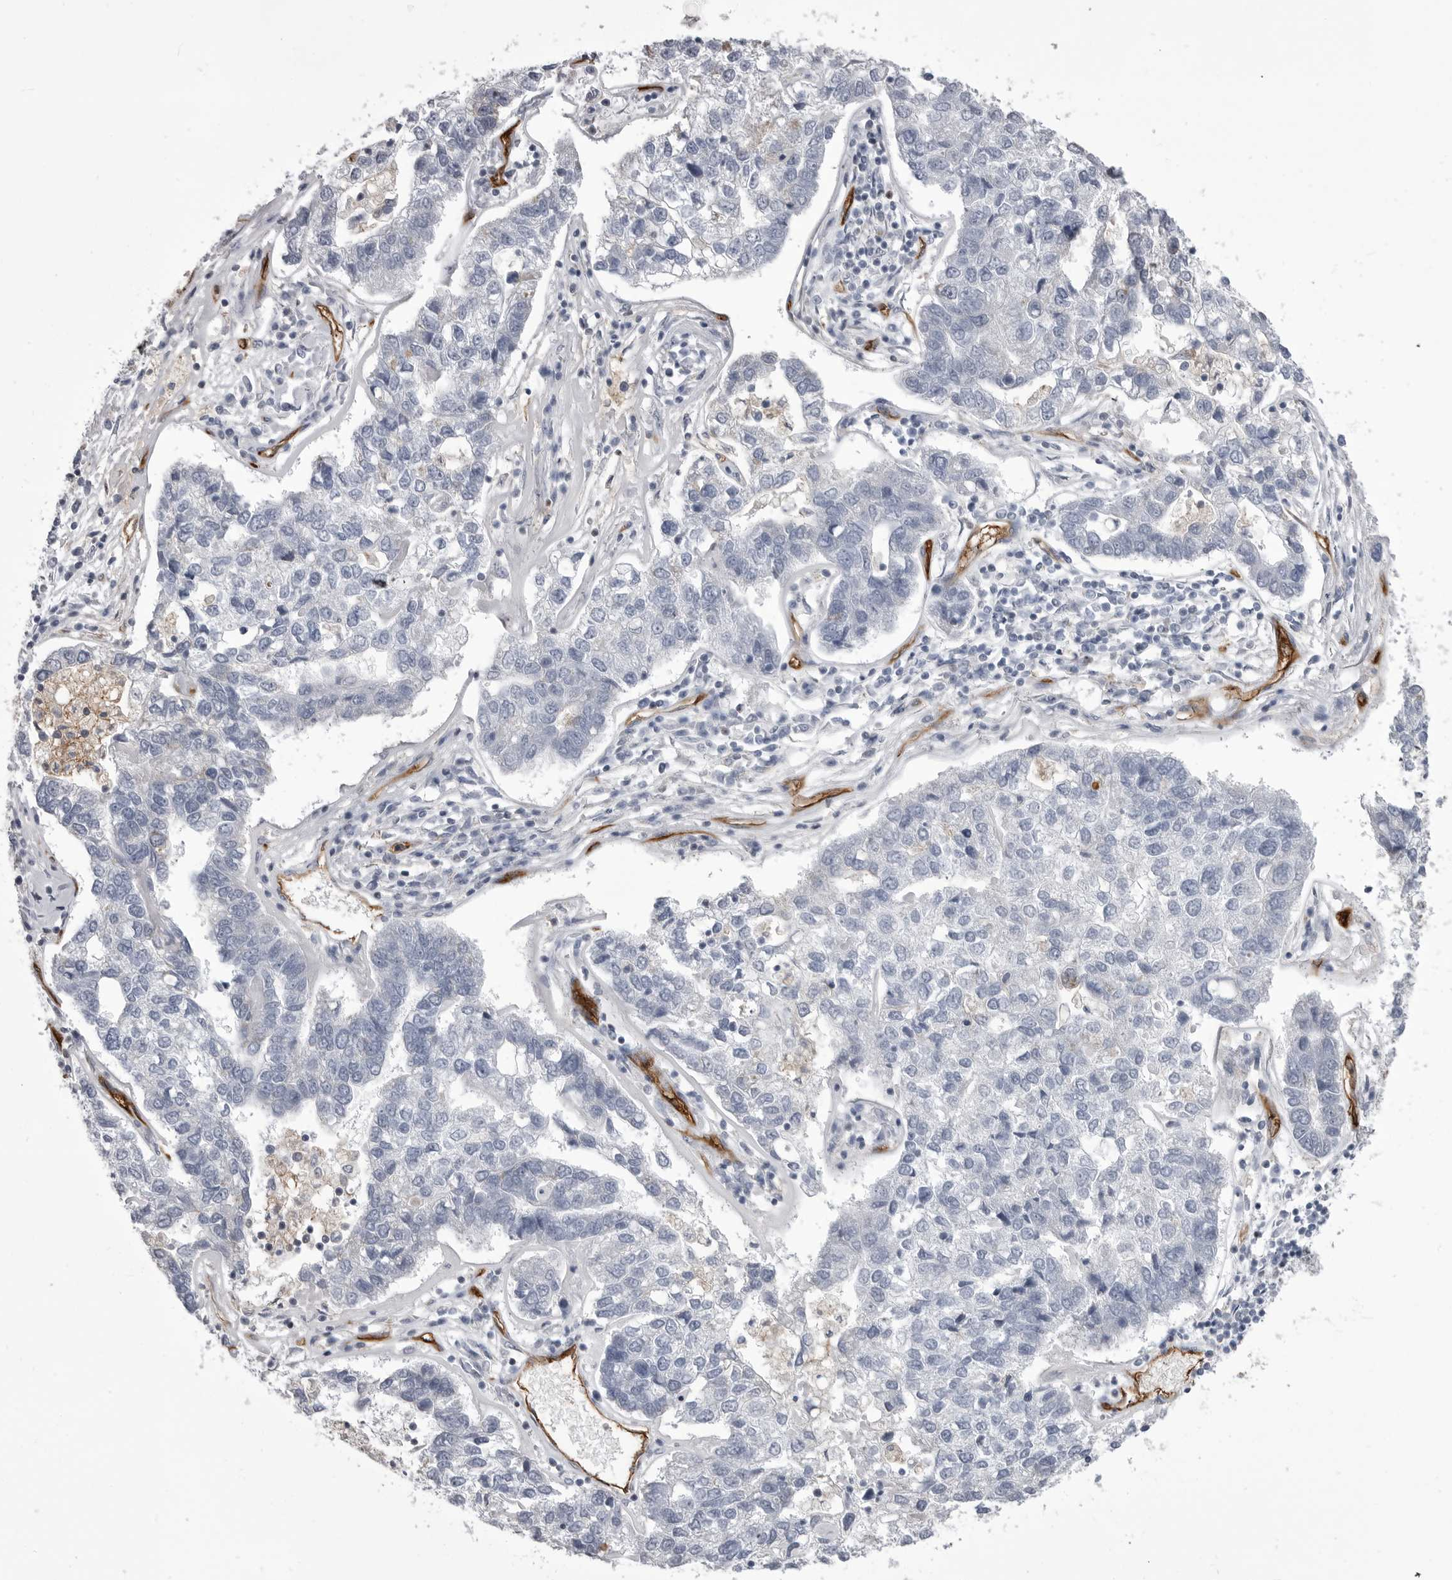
{"staining": {"intensity": "negative", "quantity": "none", "location": "none"}, "tissue": "pancreatic cancer", "cell_type": "Tumor cells", "image_type": "cancer", "snomed": [{"axis": "morphology", "description": "Adenocarcinoma, NOS"}, {"axis": "topography", "description": "Pancreas"}], "caption": "Human pancreatic adenocarcinoma stained for a protein using immunohistochemistry (IHC) exhibits no positivity in tumor cells.", "gene": "OPLAH", "patient": {"sex": "female", "age": 61}}